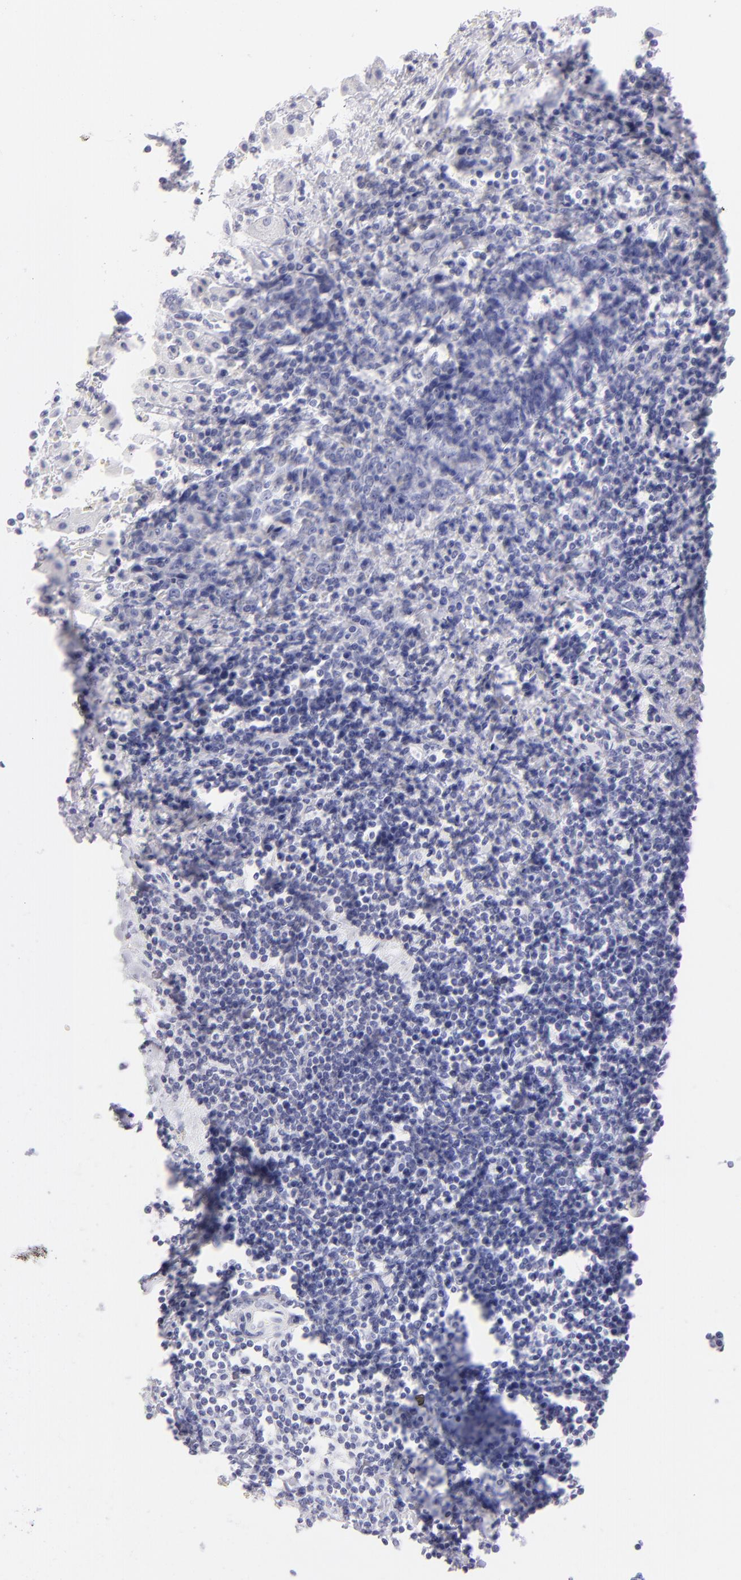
{"staining": {"intensity": "negative", "quantity": "none", "location": "none"}, "tissue": "liver cancer", "cell_type": "Tumor cells", "image_type": "cancer", "snomed": [{"axis": "morphology", "description": "Cholangiocarcinoma"}, {"axis": "topography", "description": "Liver"}], "caption": "A photomicrograph of human liver cancer is negative for staining in tumor cells. (Stains: DAB IHC with hematoxylin counter stain, Microscopy: brightfield microscopy at high magnification).", "gene": "PRPH", "patient": {"sex": "male", "age": 57}}